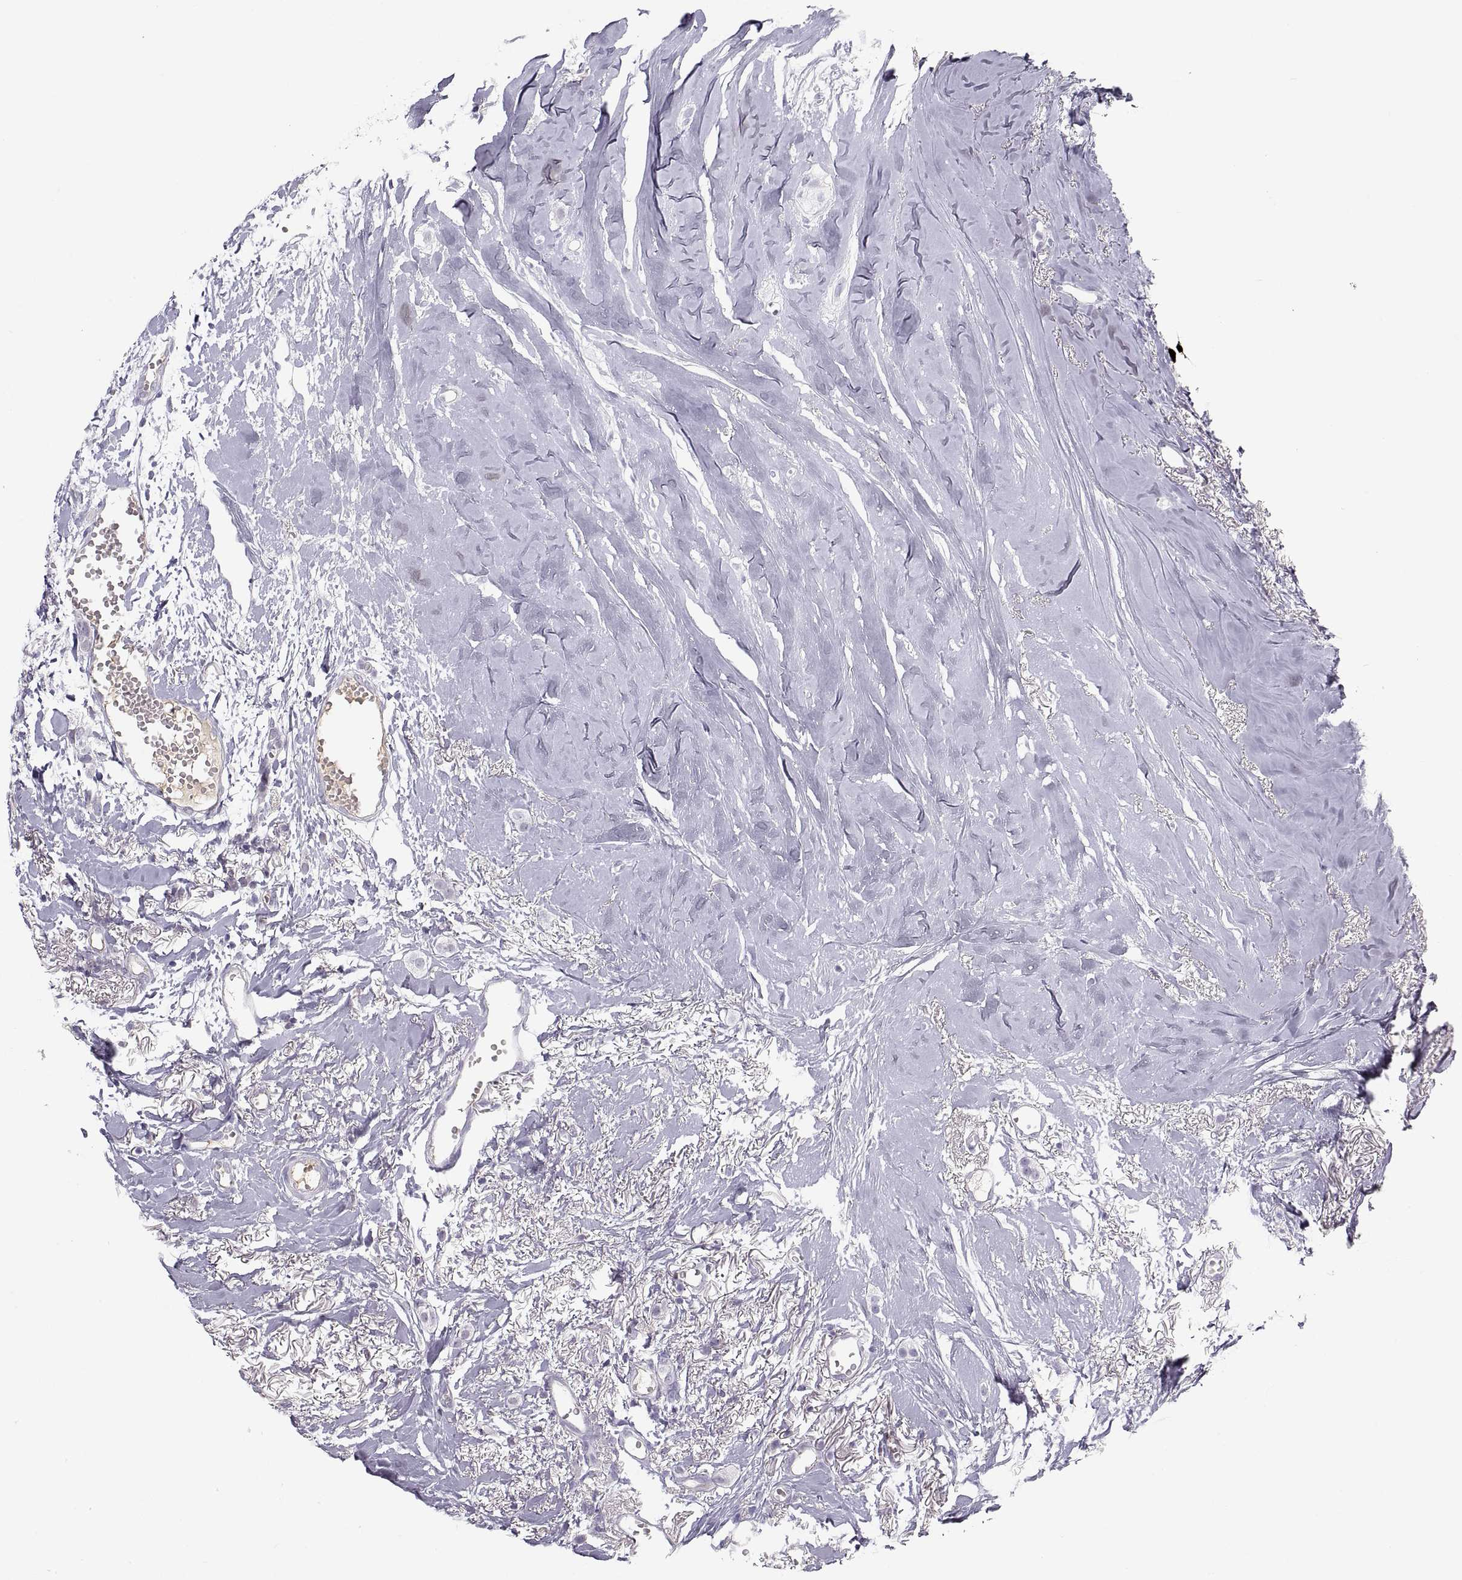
{"staining": {"intensity": "negative", "quantity": "none", "location": "none"}, "tissue": "breast cancer", "cell_type": "Tumor cells", "image_type": "cancer", "snomed": [{"axis": "morphology", "description": "Duct carcinoma"}, {"axis": "topography", "description": "Breast"}], "caption": "Breast cancer was stained to show a protein in brown. There is no significant staining in tumor cells.", "gene": "MAGEB2", "patient": {"sex": "female", "age": 85}}